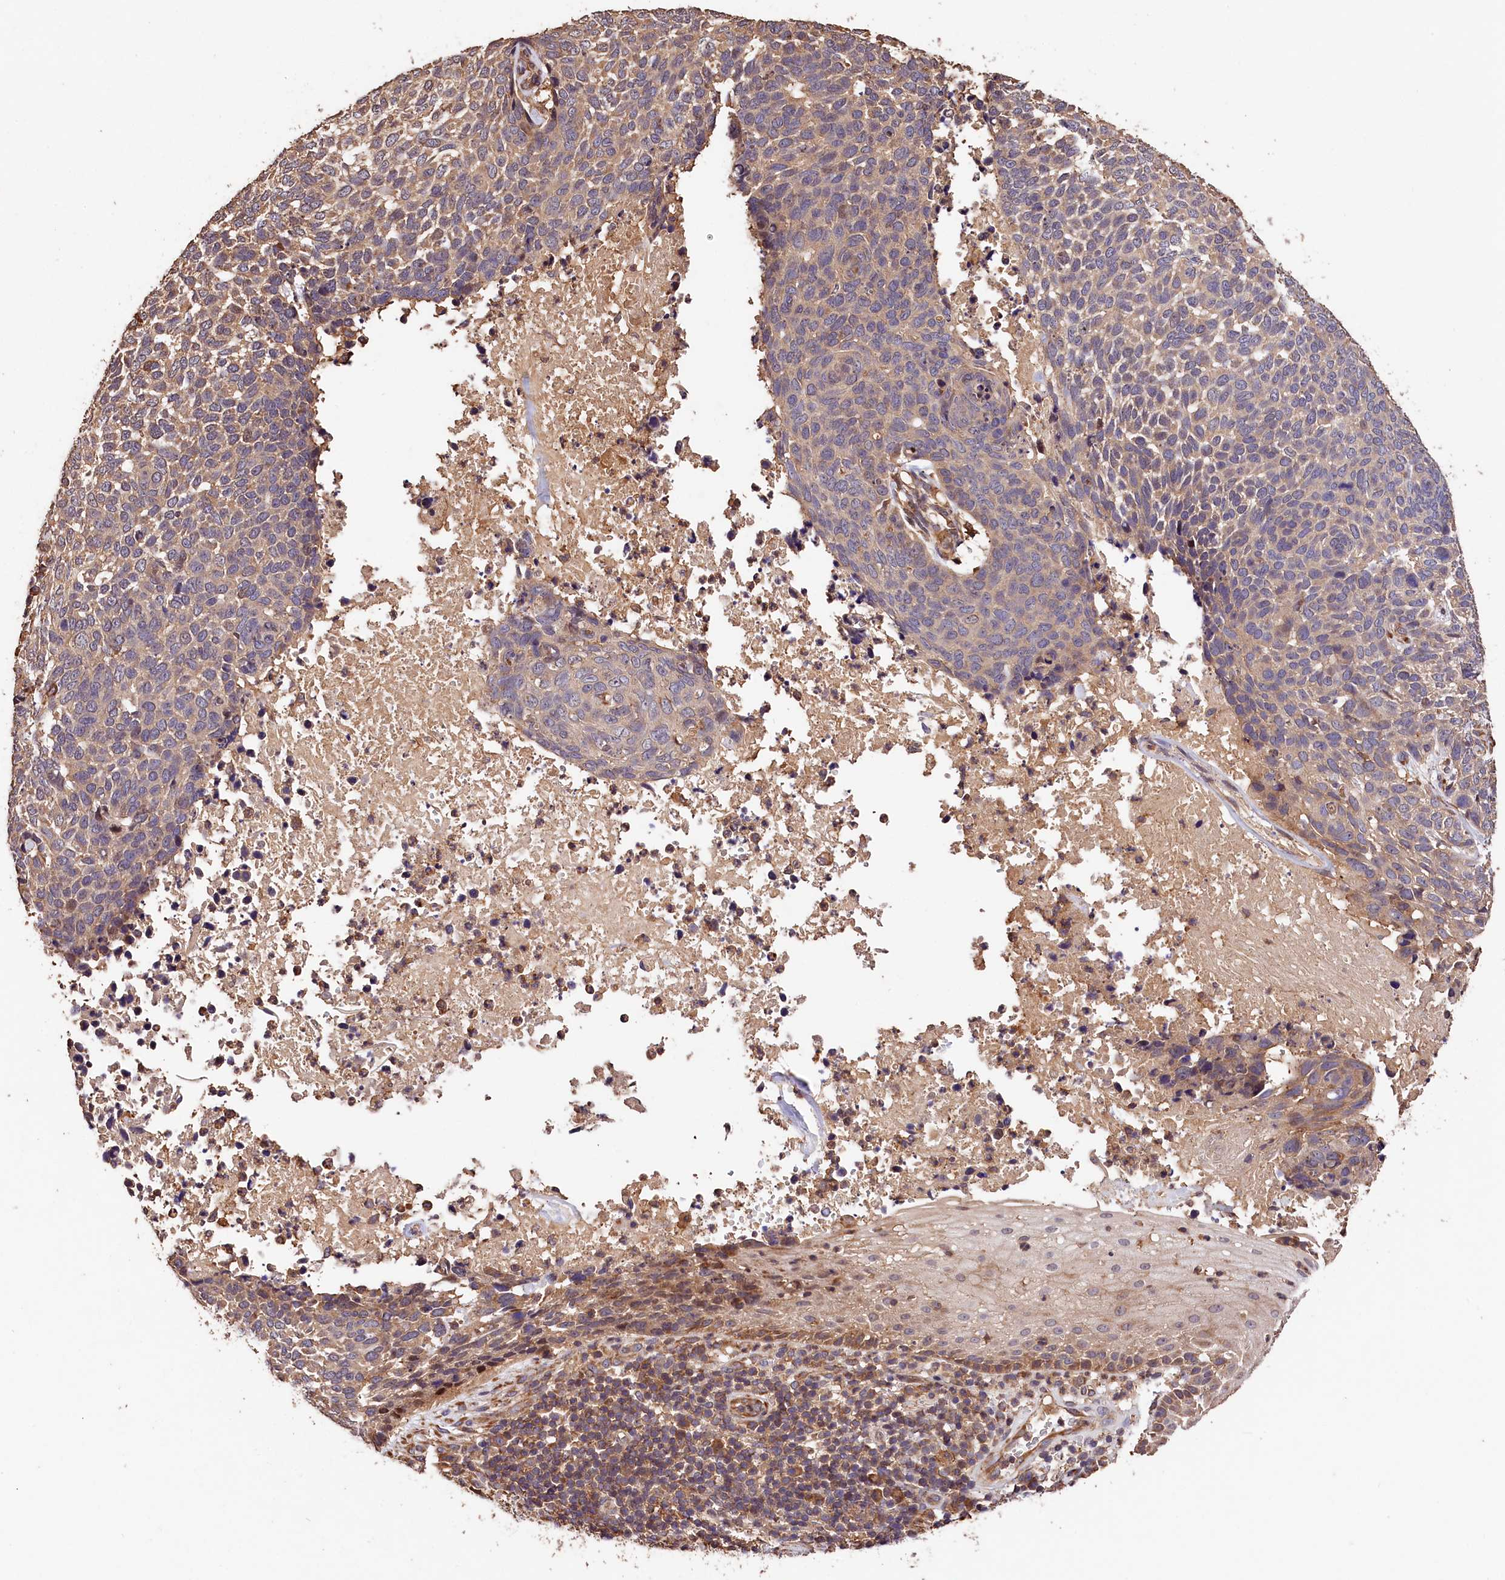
{"staining": {"intensity": "weak", "quantity": "<25%", "location": "cytoplasmic/membranous"}, "tissue": "skin cancer", "cell_type": "Tumor cells", "image_type": "cancer", "snomed": [{"axis": "morphology", "description": "Basal cell carcinoma"}, {"axis": "topography", "description": "Skin"}], "caption": "Skin basal cell carcinoma stained for a protein using immunohistochemistry exhibits no expression tumor cells.", "gene": "KPTN", "patient": {"sex": "female", "age": 64}}